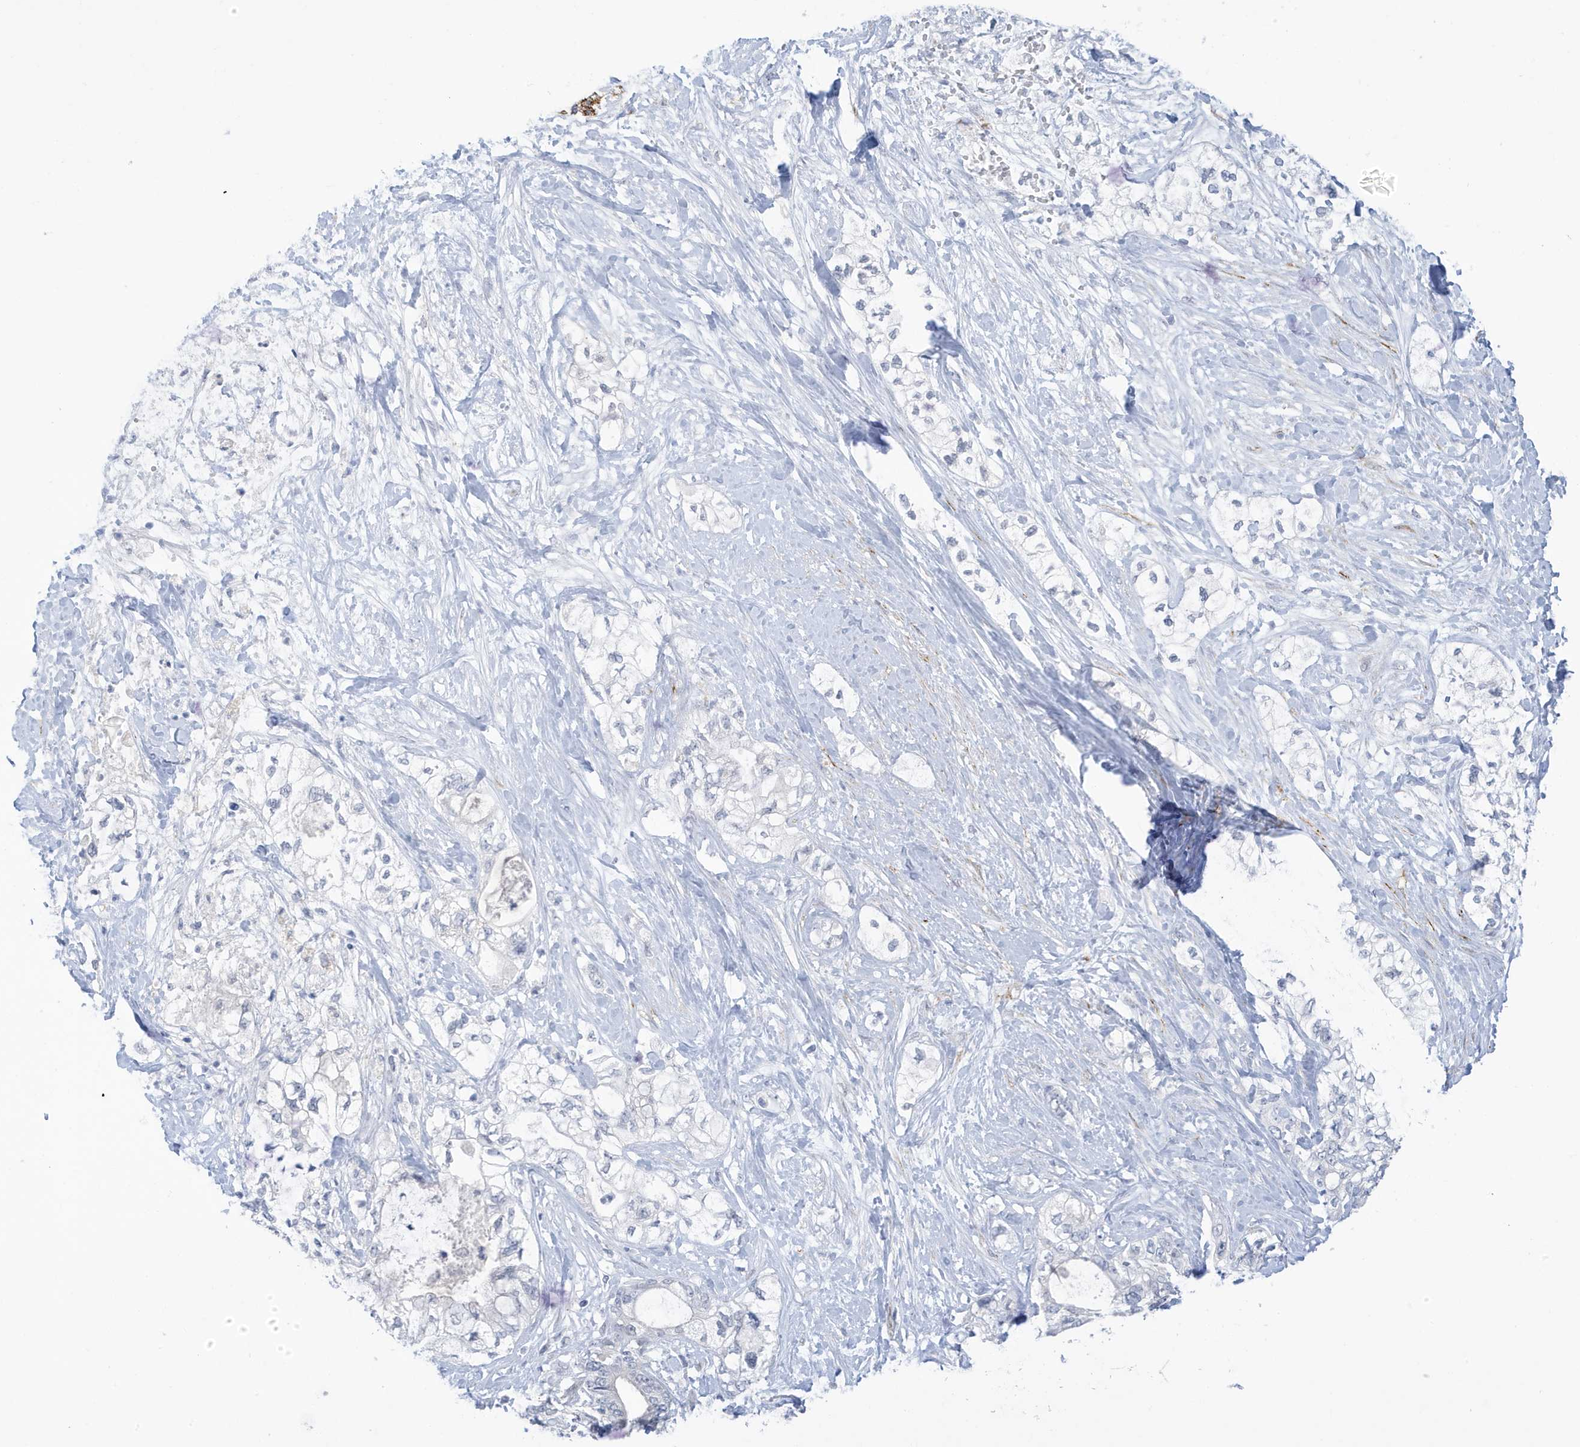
{"staining": {"intensity": "negative", "quantity": "none", "location": "none"}, "tissue": "pancreatic cancer", "cell_type": "Tumor cells", "image_type": "cancer", "snomed": [{"axis": "morphology", "description": "Adenocarcinoma, NOS"}, {"axis": "topography", "description": "Pancreas"}], "caption": "This image is of adenocarcinoma (pancreatic) stained with immunohistochemistry to label a protein in brown with the nuclei are counter-stained blue. There is no expression in tumor cells. (Stains: DAB (3,3'-diaminobenzidine) immunohistochemistry (IHC) with hematoxylin counter stain, Microscopy: brightfield microscopy at high magnification).", "gene": "PERM1", "patient": {"sex": "male", "age": 70}}